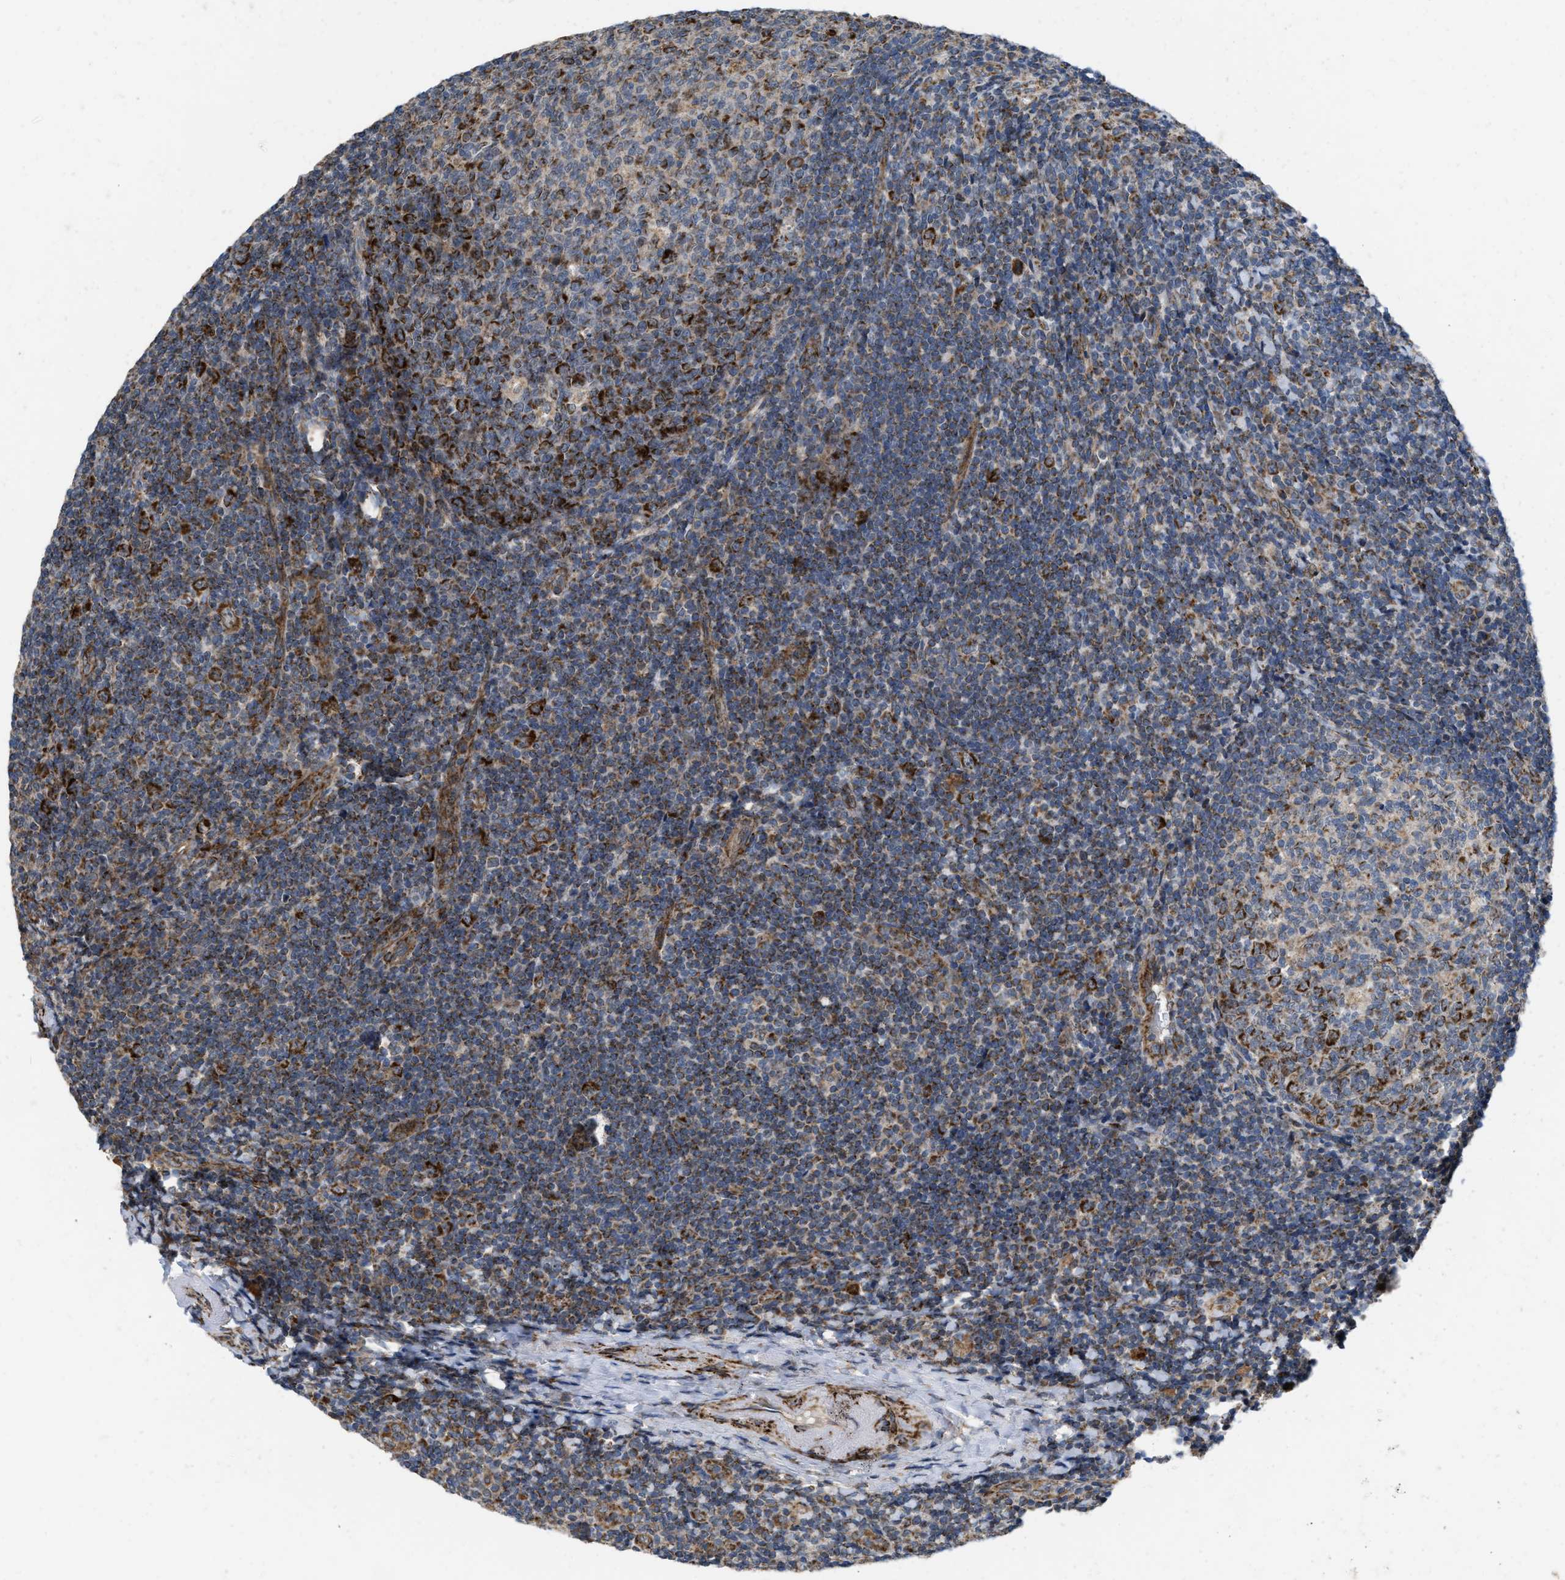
{"staining": {"intensity": "strong", "quantity": "25%-75%", "location": "cytoplasmic/membranous"}, "tissue": "tonsil", "cell_type": "Germinal center cells", "image_type": "normal", "snomed": [{"axis": "morphology", "description": "Normal tissue, NOS"}, {"axis": "topography", "description": "Tonsil"}], "caption": "Protein staining by immunohistochemistry (IHC) shows strong cytoplasmic/membranous positivity in approximately 25%-75% of germinal center cells in normal tonsil.", "gene": "AKAP1", "patient": {"sex": "male", "age": 37}}